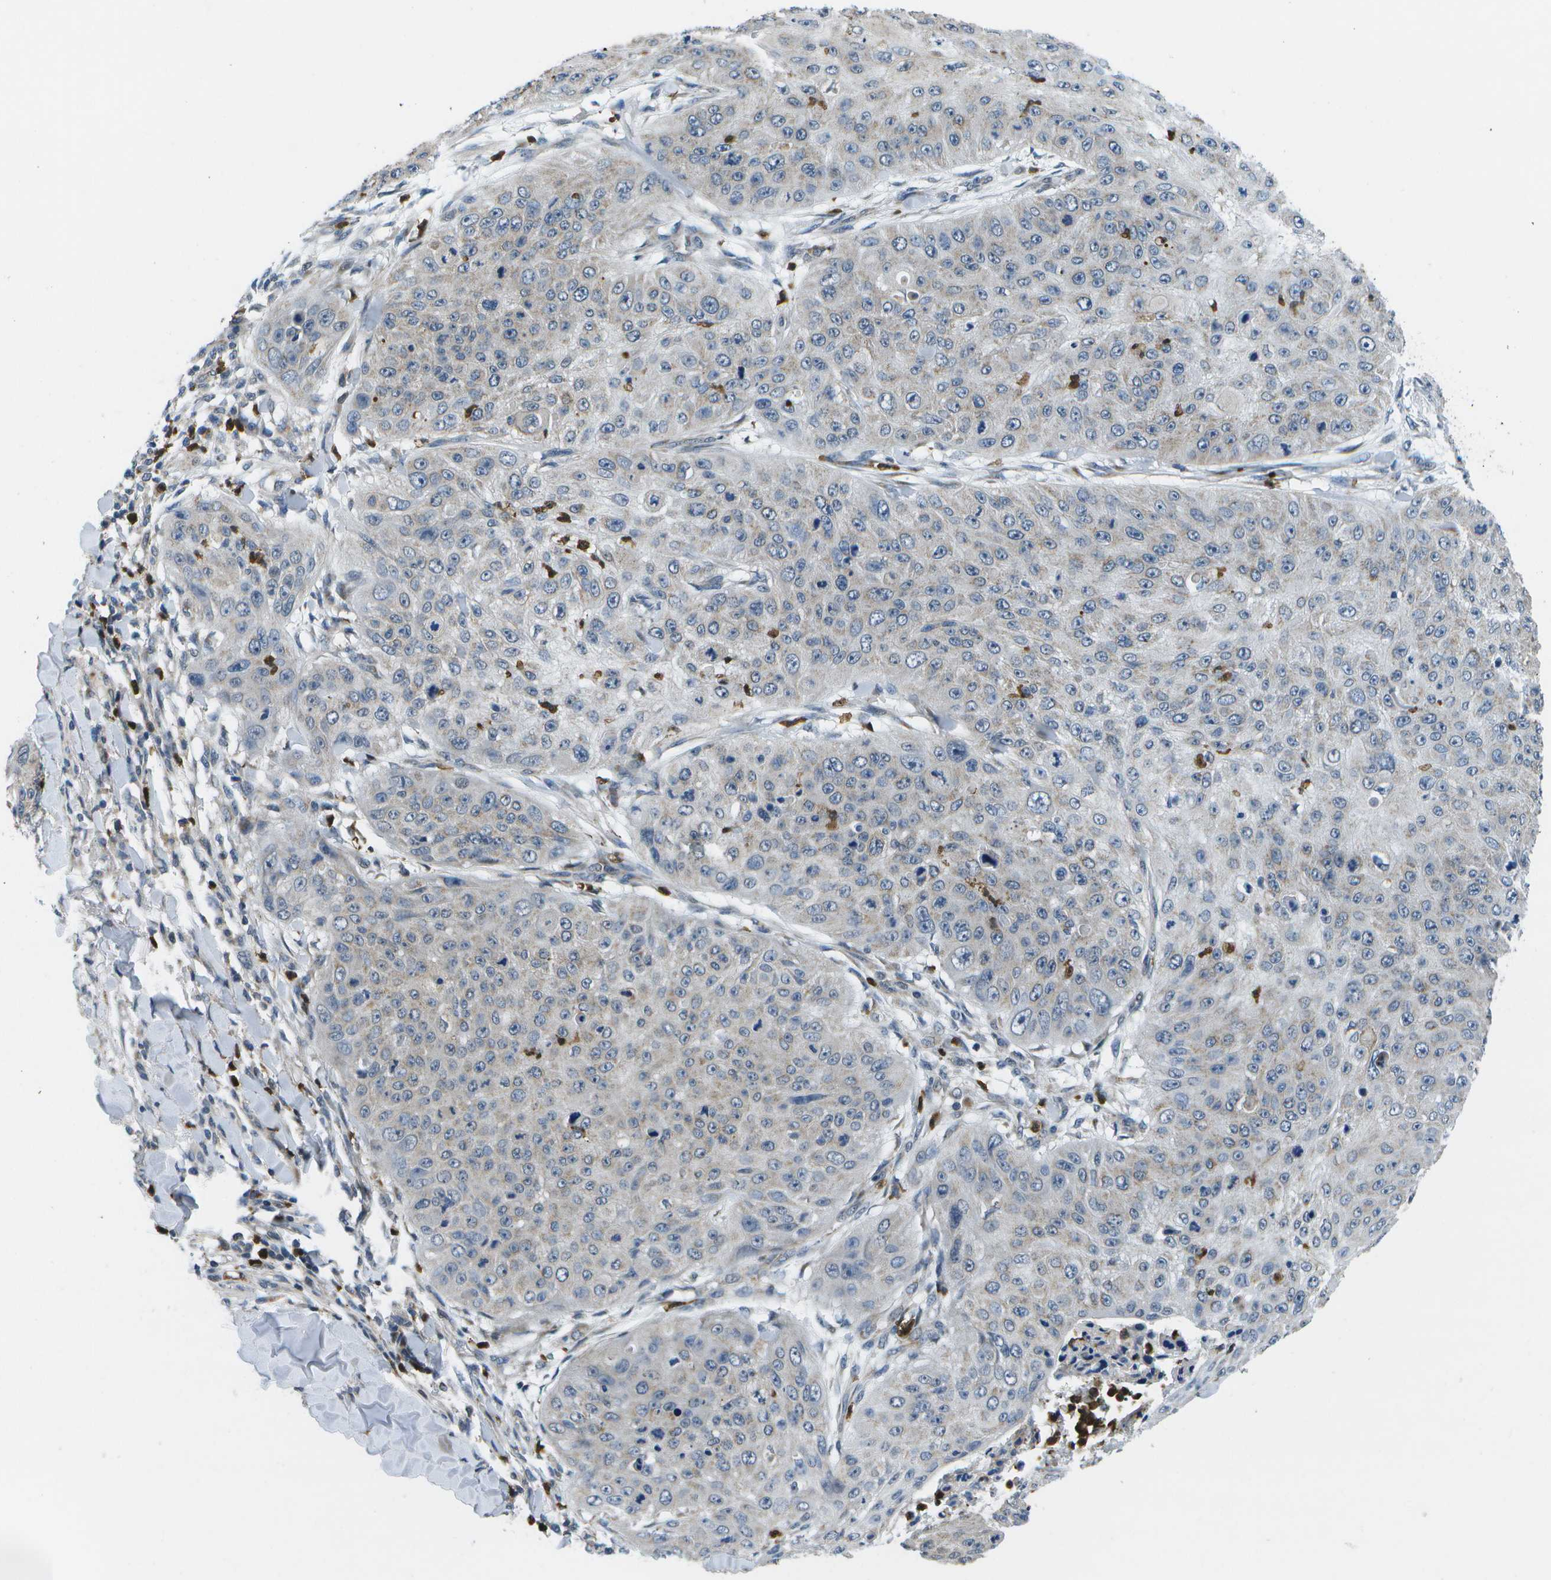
{"staining": {"intensity": "negative", "quantity": "none", "location": "none"}, "tissue": "skin cancer", "cell_type": "Tumor cells", "image_type": "cancer", "snomed": [{"axis": "morphology", "description": "Squamous cell carcinoma, NOS"}, {"axis": "topography", "description": "Skin"}], "caption": "Squamous cell carcinoma (skin) was stained to show a protein in brown. There is no significant positivity in tumor cells.", "gene": "GALNT15", "patient": {"sex": "female", "age": 80}}